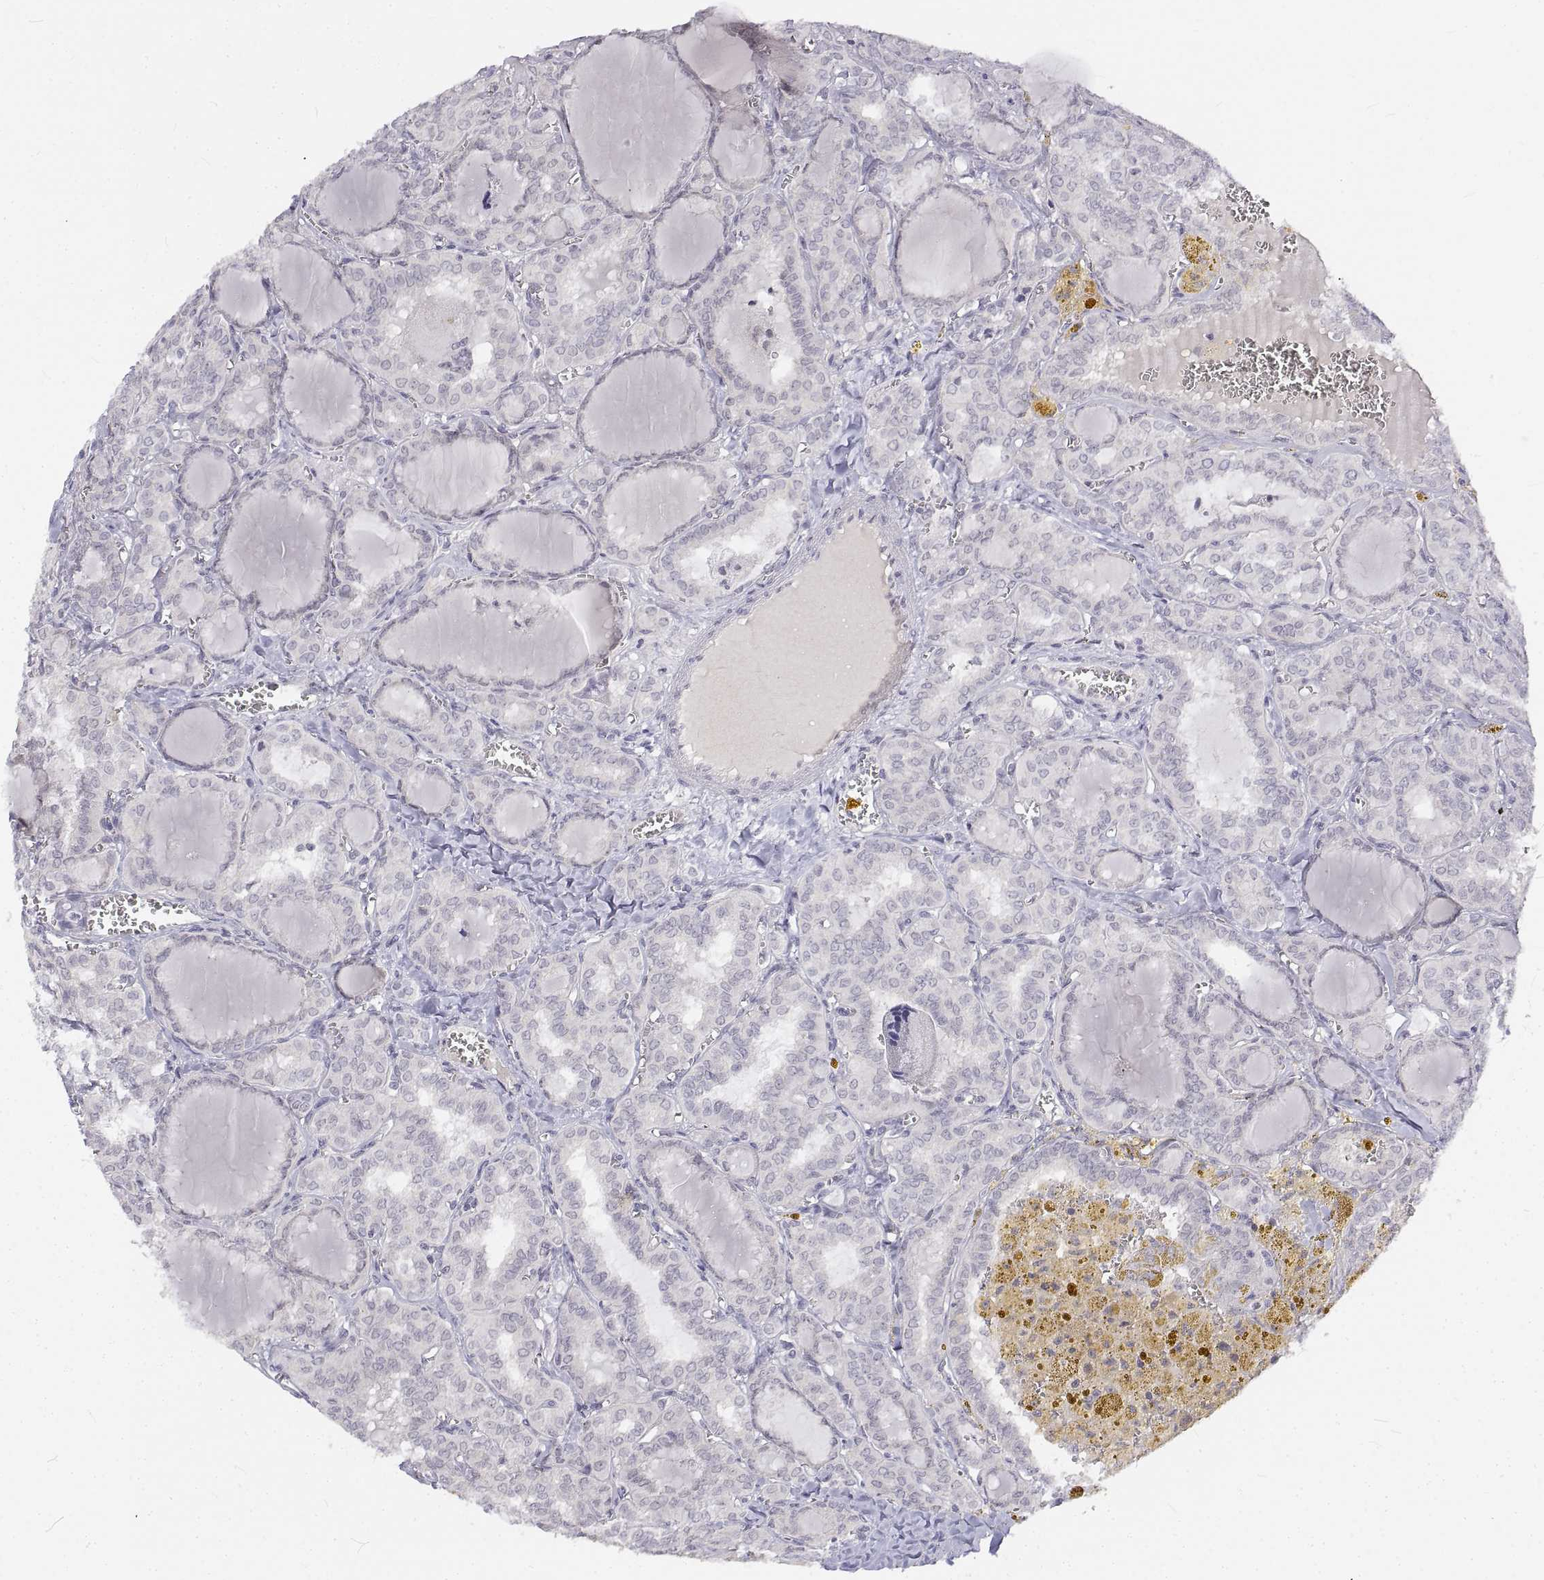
{"staining": {"intensity": "negative", "quantity": "none", "location": "none"}, "tissue": "thyroid cancer", "cell_type": "Tumor cells", "image_type": "cancer", "snomed": [{"axis": "morphology", "description": "Papillary adenocarcinoma, NOS"}, {"axis": "topography", "description": "Thyroid gland"}], "caption": "The micrograph reveals no significant positivity in tumor cells of papillary adenocarcinoma (thyroid). (Brightfield microscopy of DAB immunohistochemistry at high magnification).", "gene": "ANO2", "patient": {"sex": "female", "age": 41}}